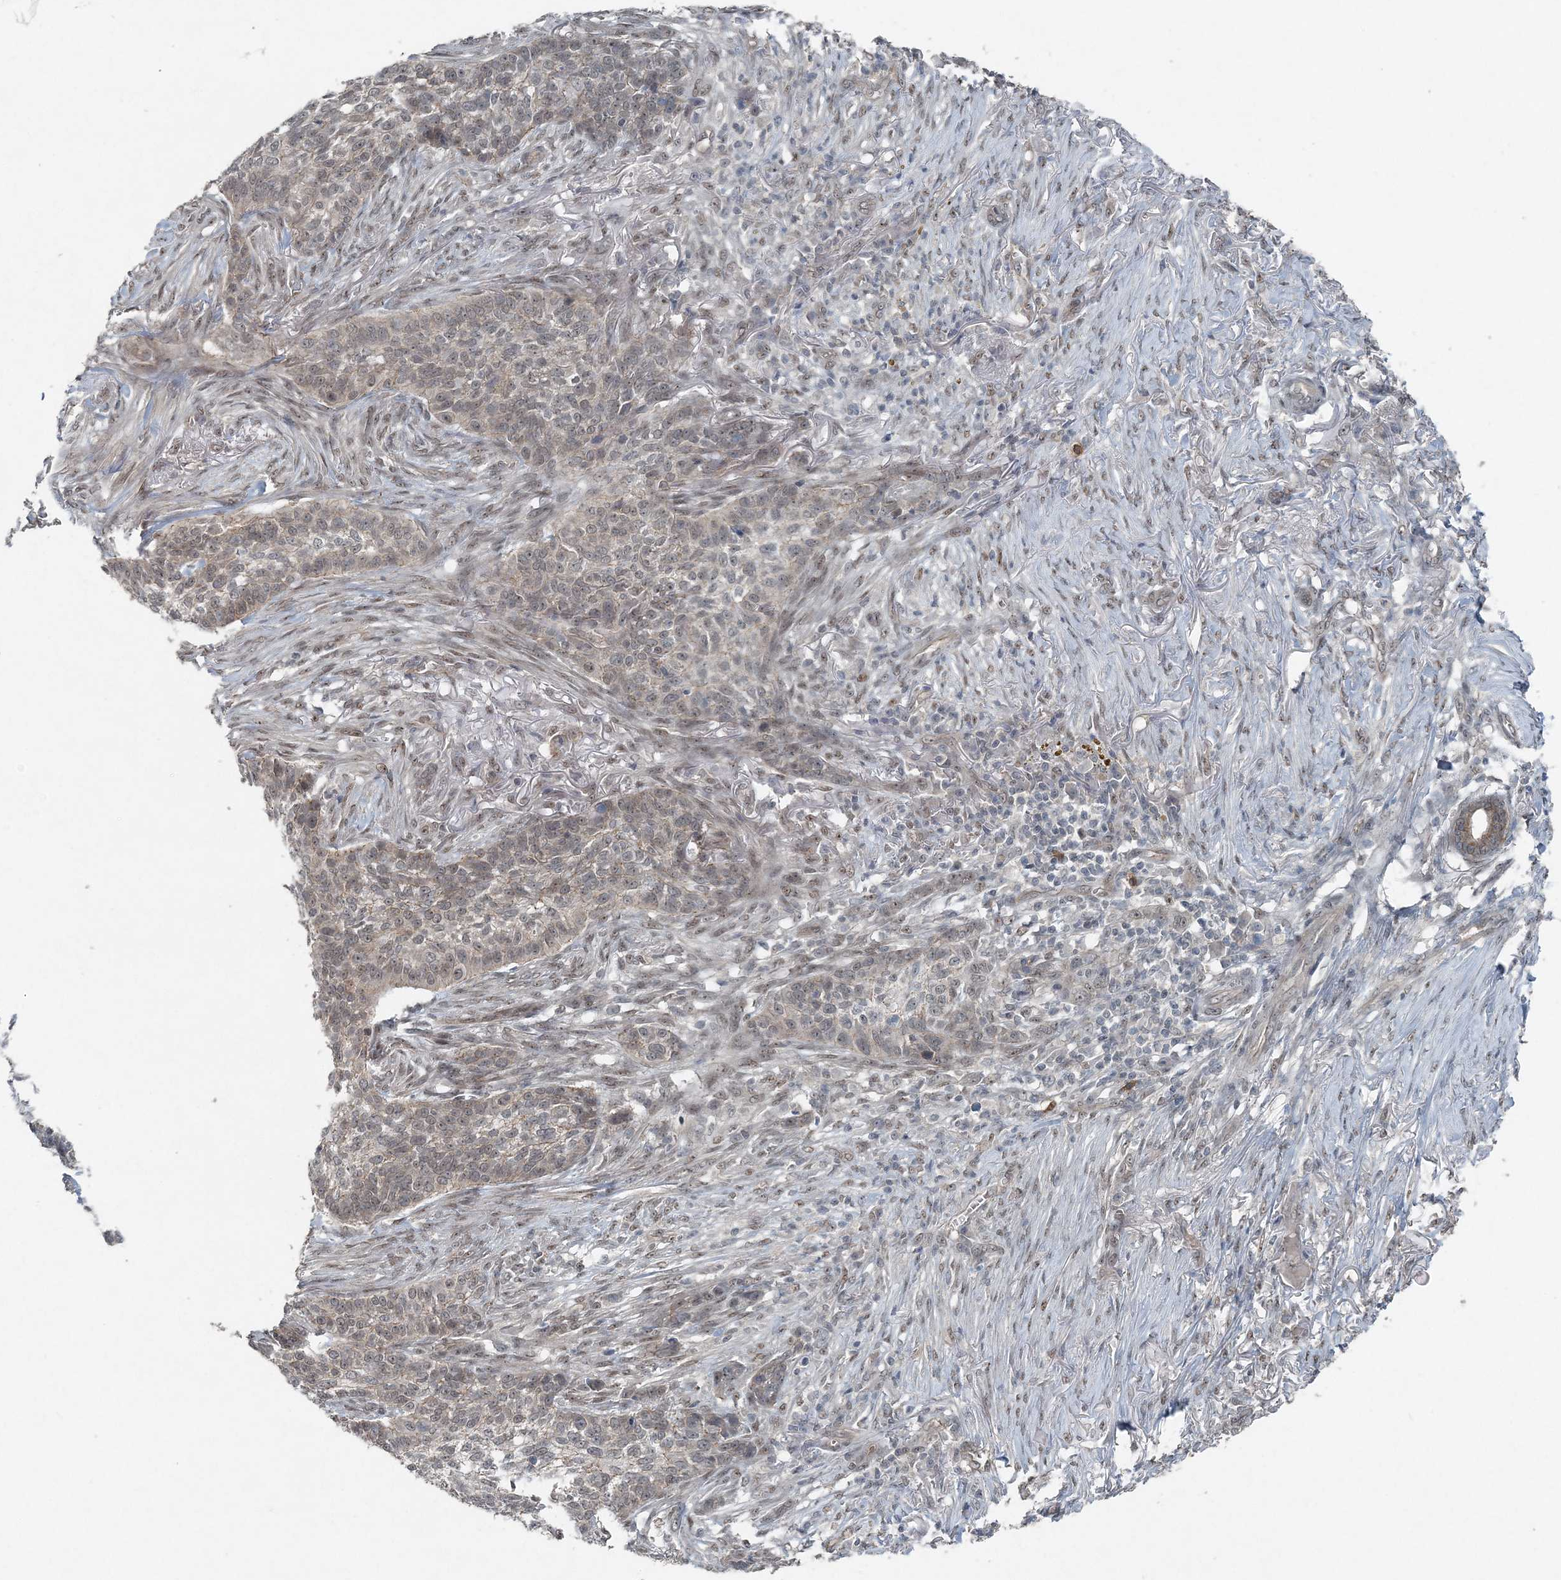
{"staining": {"intensity": "negative", "quantity": "none", "location": "none"}, "tissue": "skin cancer", "cell_type": "Tumor cells", "image_type": "cancer", "snomed": [{"axis": "morphology", "description": "Basal cell carcinoma"}, {"axis": "topography", "description": "Skin"}], "caption": "Immunohistochemical staining of skin basal cell carcinoma exhibits no significant positivity in tumor cells.", "gene": "VSIG2", "patient": {"sex": "male", "age": 85}}